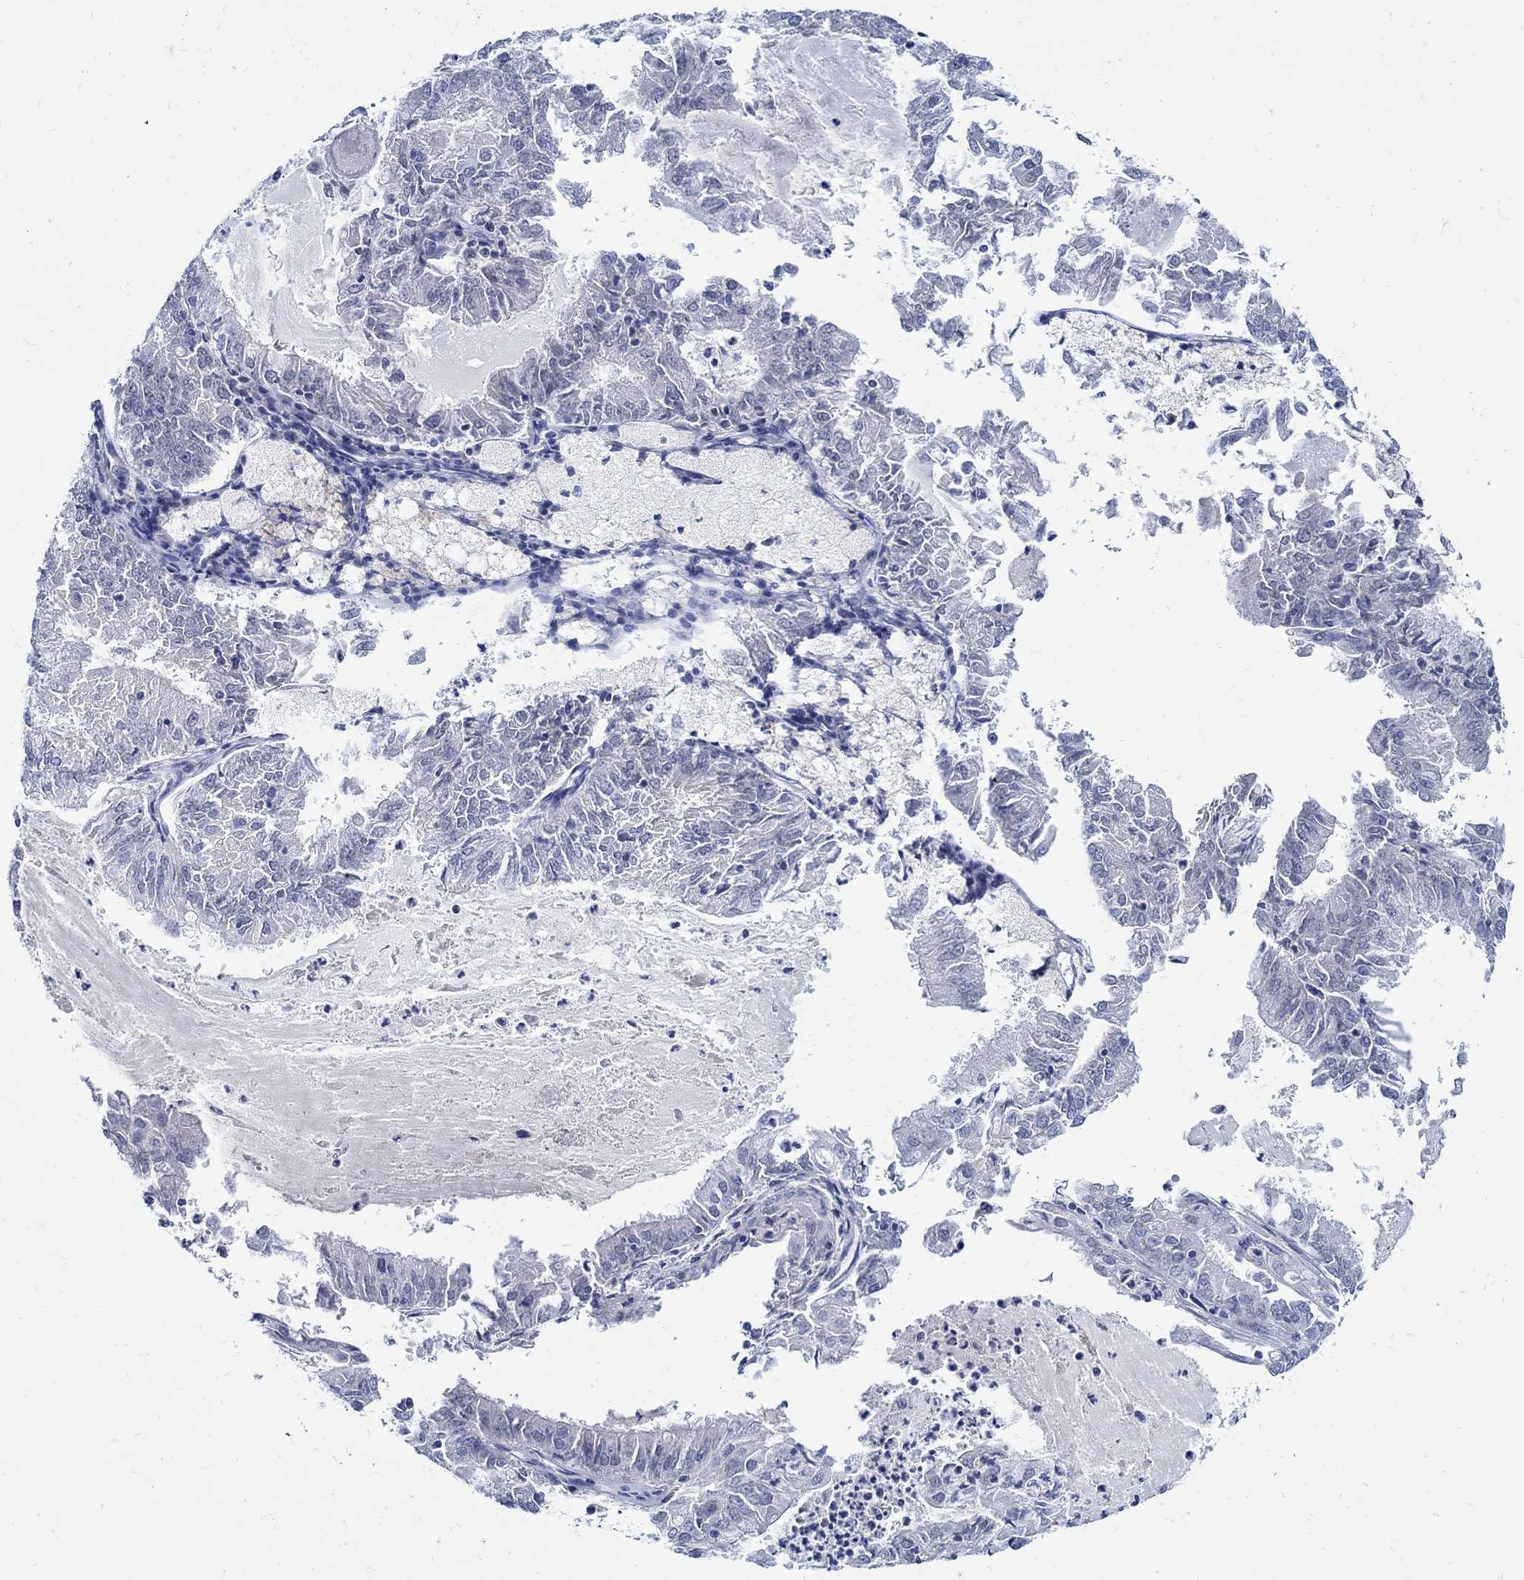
{"staining": {"intensity": "negative", "quantity": "none", "location": "none"}, "tissue": "endometrial cancer", "cell_type": "Tumor cells", "image_type": "cancer", "snomed": [{"axis": "morphology", "description": "Adenocarcinoma, NOS"}, {"axis": "topography", "description": "Endometrium"}], "caption": "Endometrial cancer stained for a protein using IHC reveals no staining tumor cells.", "gene": "PAX9", "patient": {"sex": "female", "age": 57}}